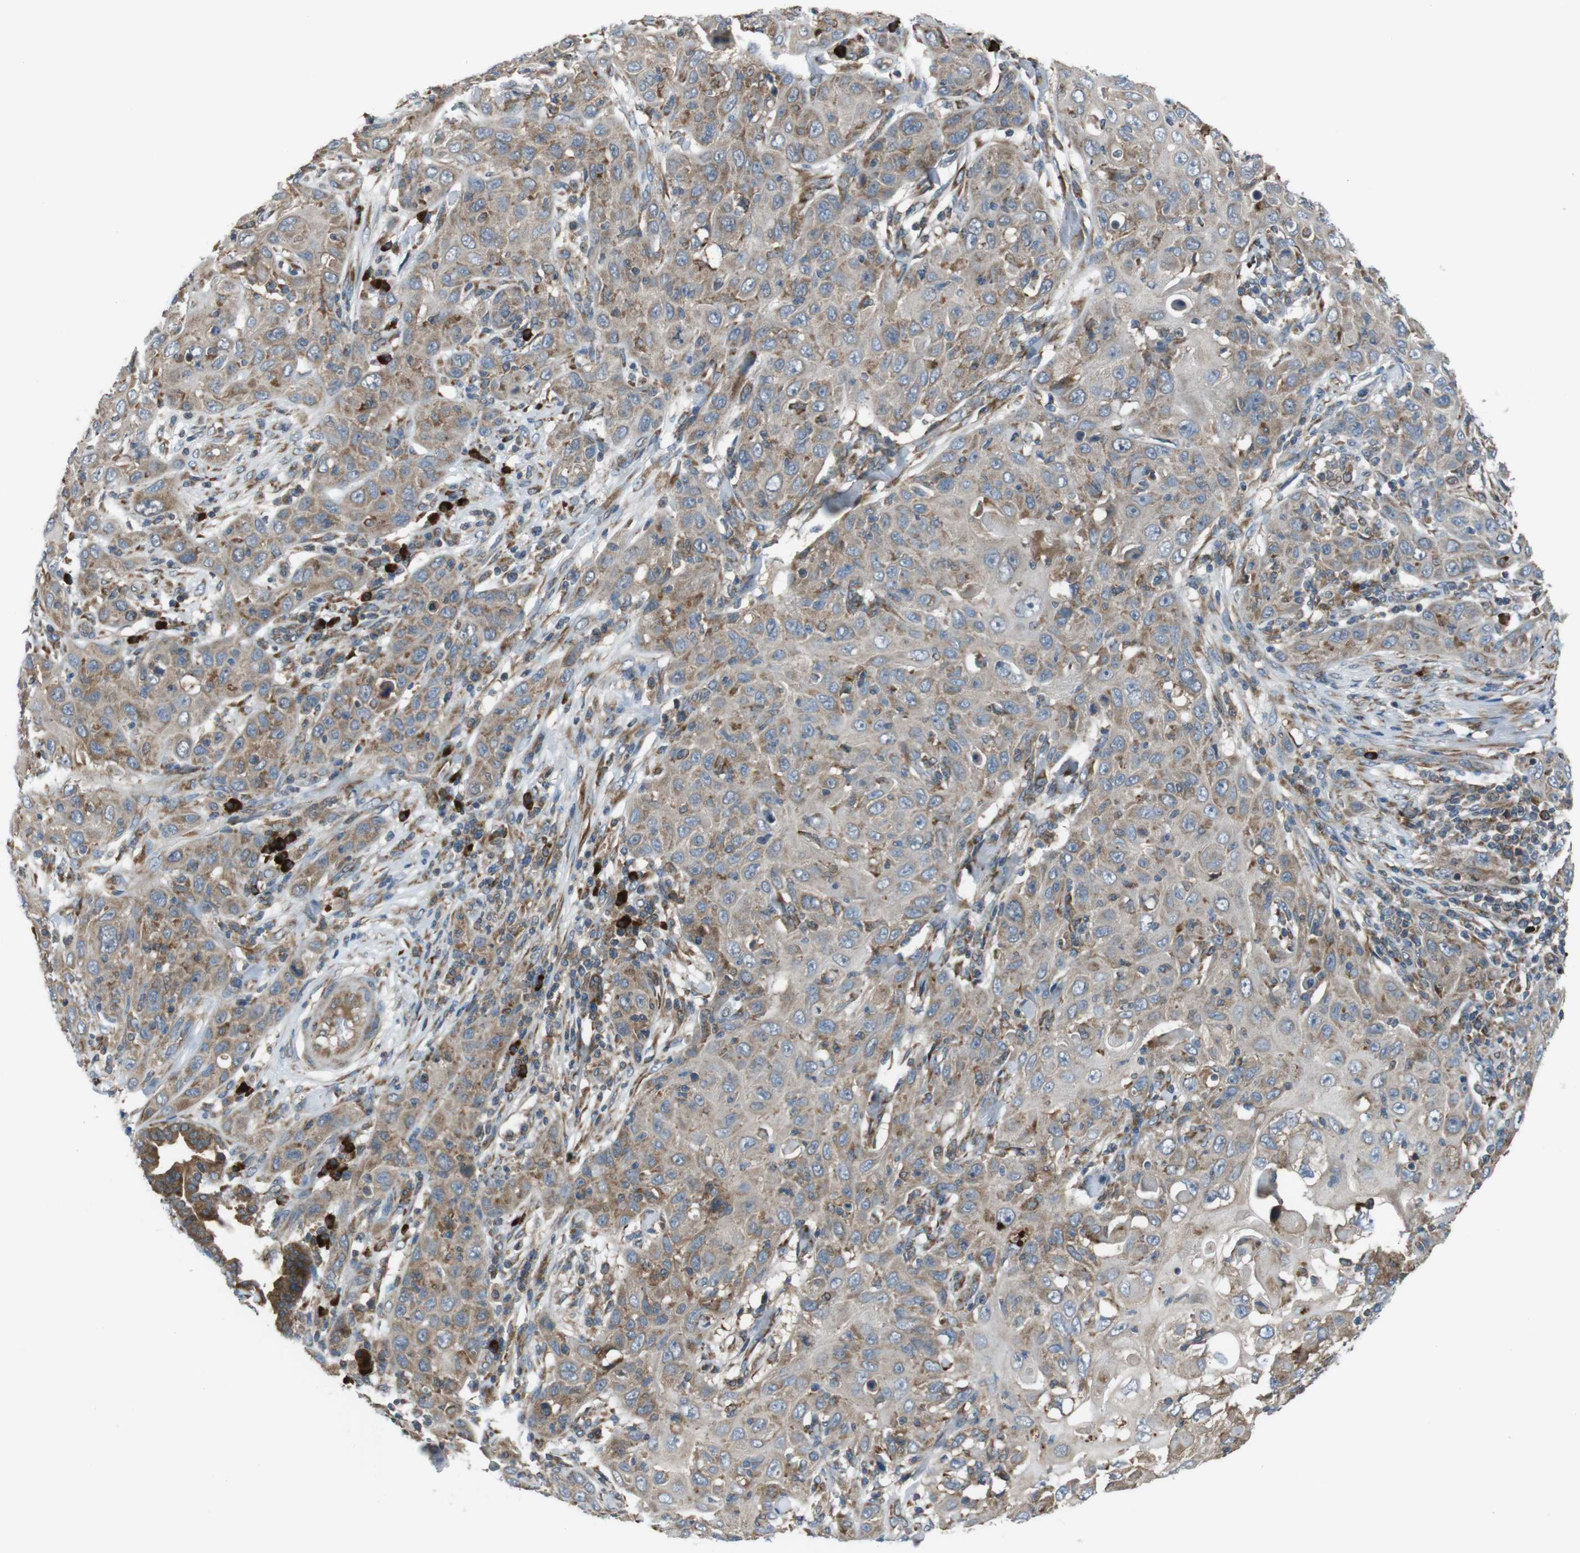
{"staining": {"intensity": "moderate", "quantity": ">75%", "location": "cytoplasmic/membranous"}, "tissue": "skin cancer", "cell_type": "Tumor cells", "image_type": "cancer", "snomed": [{"axis": "morphology", "description": "Squamous cell carcinoma, NOS"}, {"axis": "topography", "description": "Skin"}], "caption": "Immunohistochemical staining of human skin squamous cell carcinoma exhibits moderate cytoplasmic/membranous protein staining in approximately >75% of tumor cells.", "gene": "SSR3", "patient": {"sex": "female", "age": 88}}